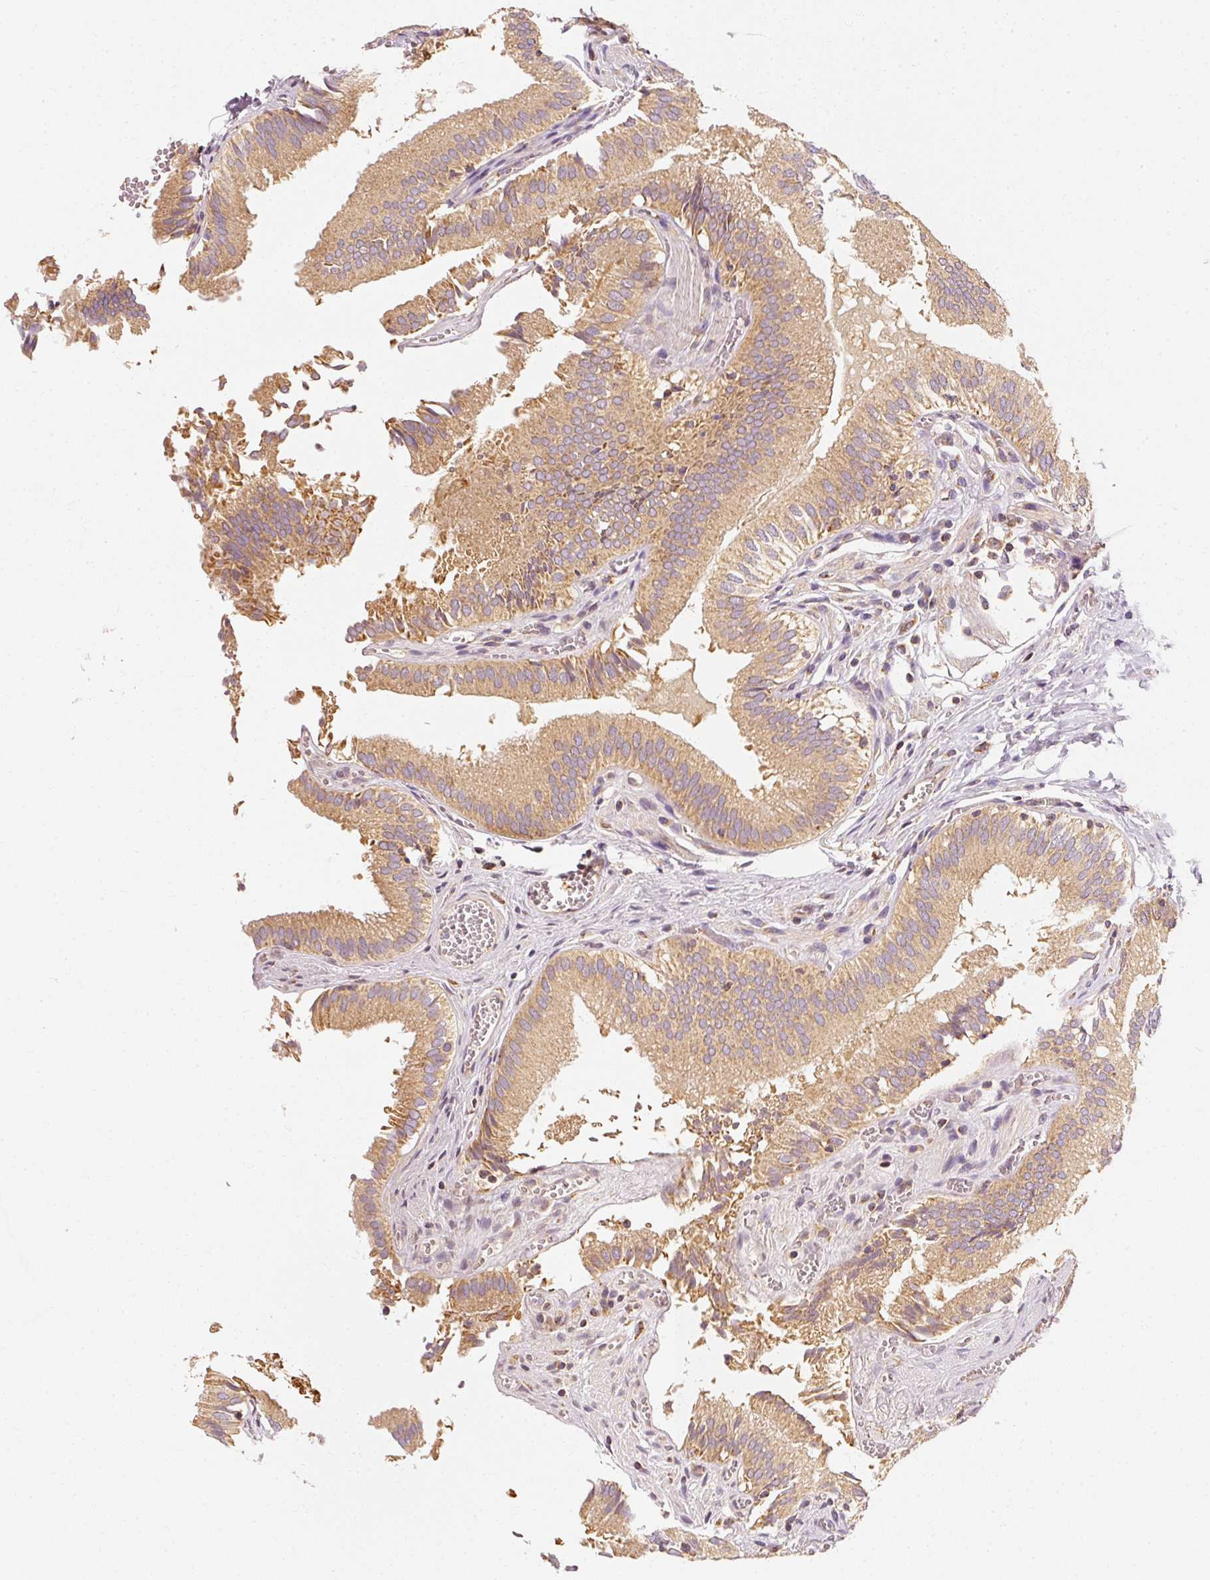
{"staining": {"intensity": "moderate", "quantity": ">75%", "location": "cytoplasmic/membranous"}, "tissue": "gallbladder", "cell_type": "Glandular cells", "image_type": "normal", "snomed": [{"axis": "morphology", "description": "Normal tissue, NOS"}, {"axis": "topography", "description": "Gallbladder"}, {"axis": "topography", "description": "Peripheral nerve tissue"}], "caption": "Immunohistochemical staining of normal gallbladder shows medium levels of moderate cytoplasmic/membranous expression in approximately >75% of glandular cells. (DAB IHC with brightfield microscopy, high magnification).", "gene": "TOMM40", "patient": {"sex": "male", "age": 17}}